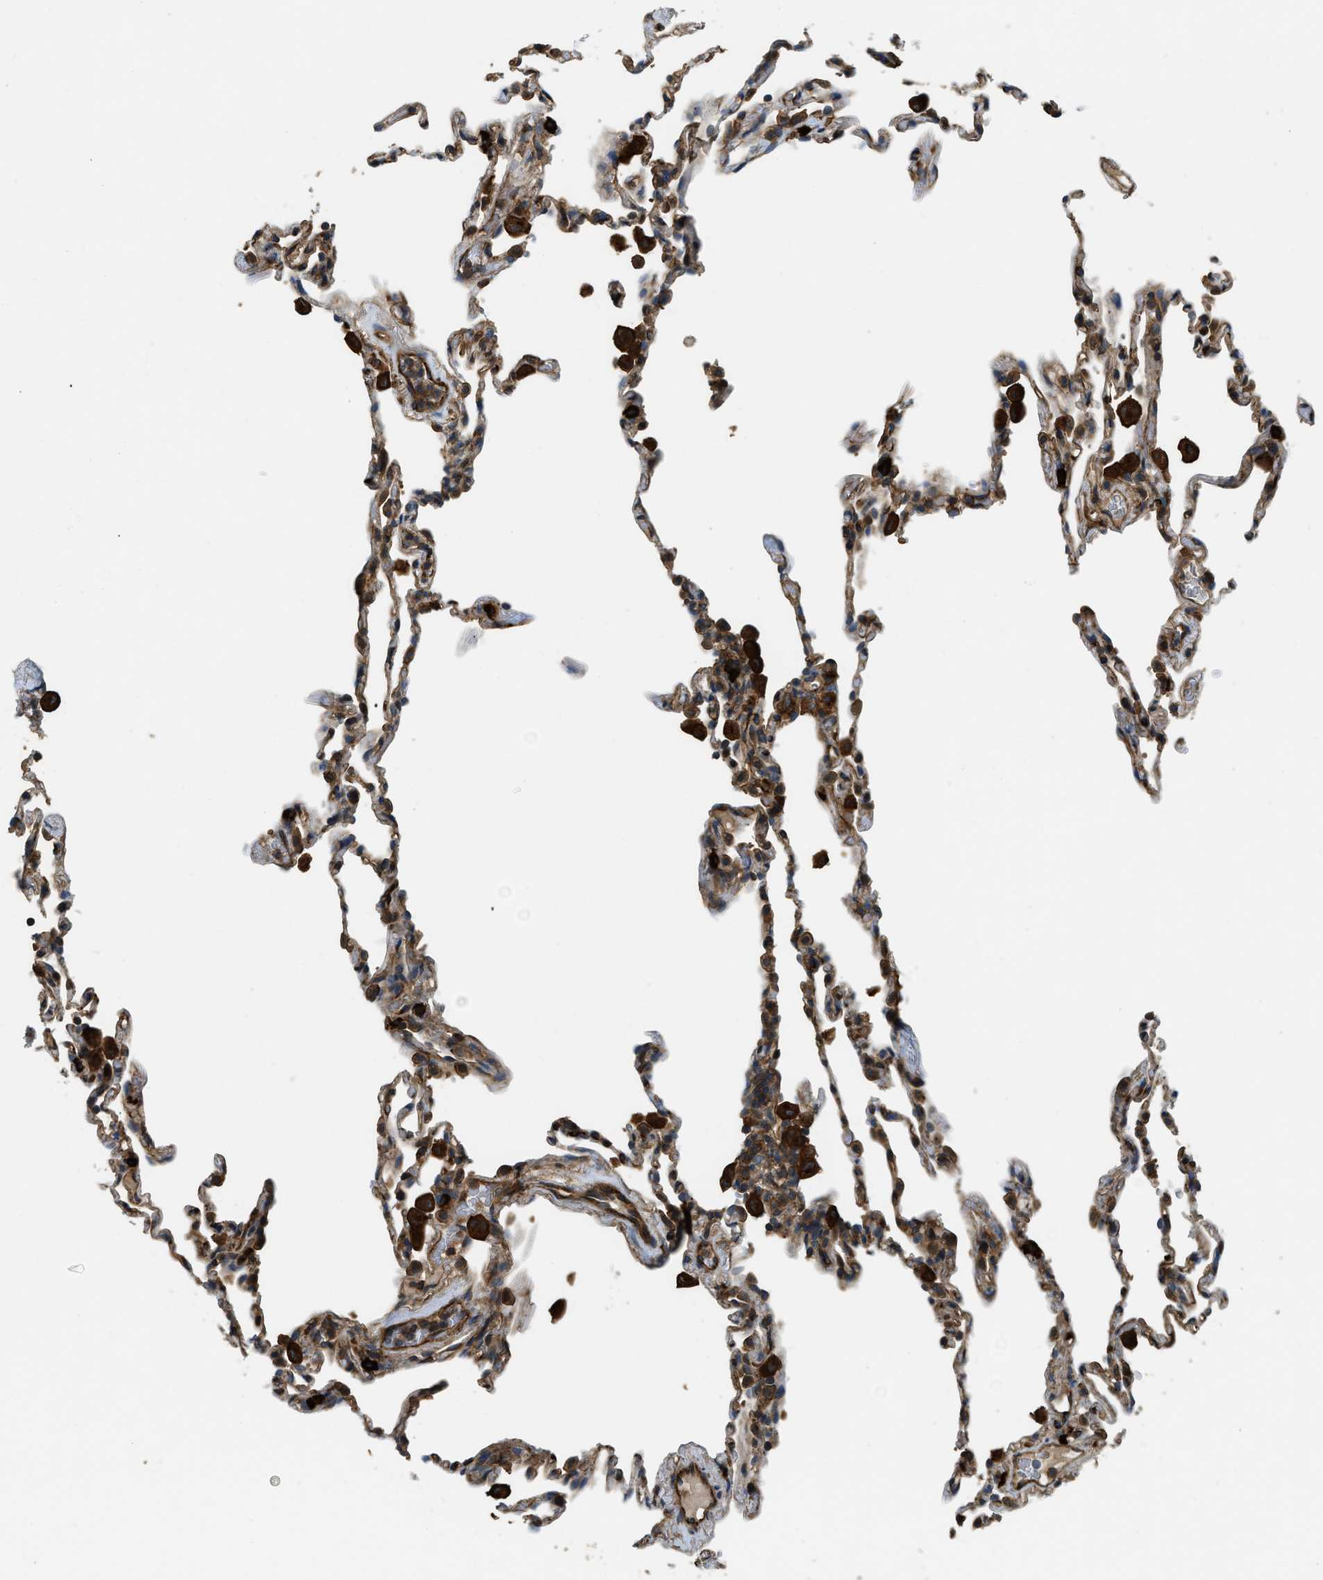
{"staining": {"intensity": "moderate", "quantity": "25%-75%", "location": "cytoplasmic/membranous"}, "tissue": "lung", "cell_type": "Alveolar cells", "image_type": "normal", "snomed": [{"axis": "morphology", "description": "Normal tissue, NOS"}, {"axis": "topography", "description": "Lung"}], "caption": "This histopathology image displays unremarkable lung stained with immunohistochemistry to label a protein in brown. The cytoplasmic/membranous of alveolar cells show moderate positivity for the protein. Nuclei are counter-stained blue.", "gene": "BAG4", "patient": {"sex": "male", "age": 59}}